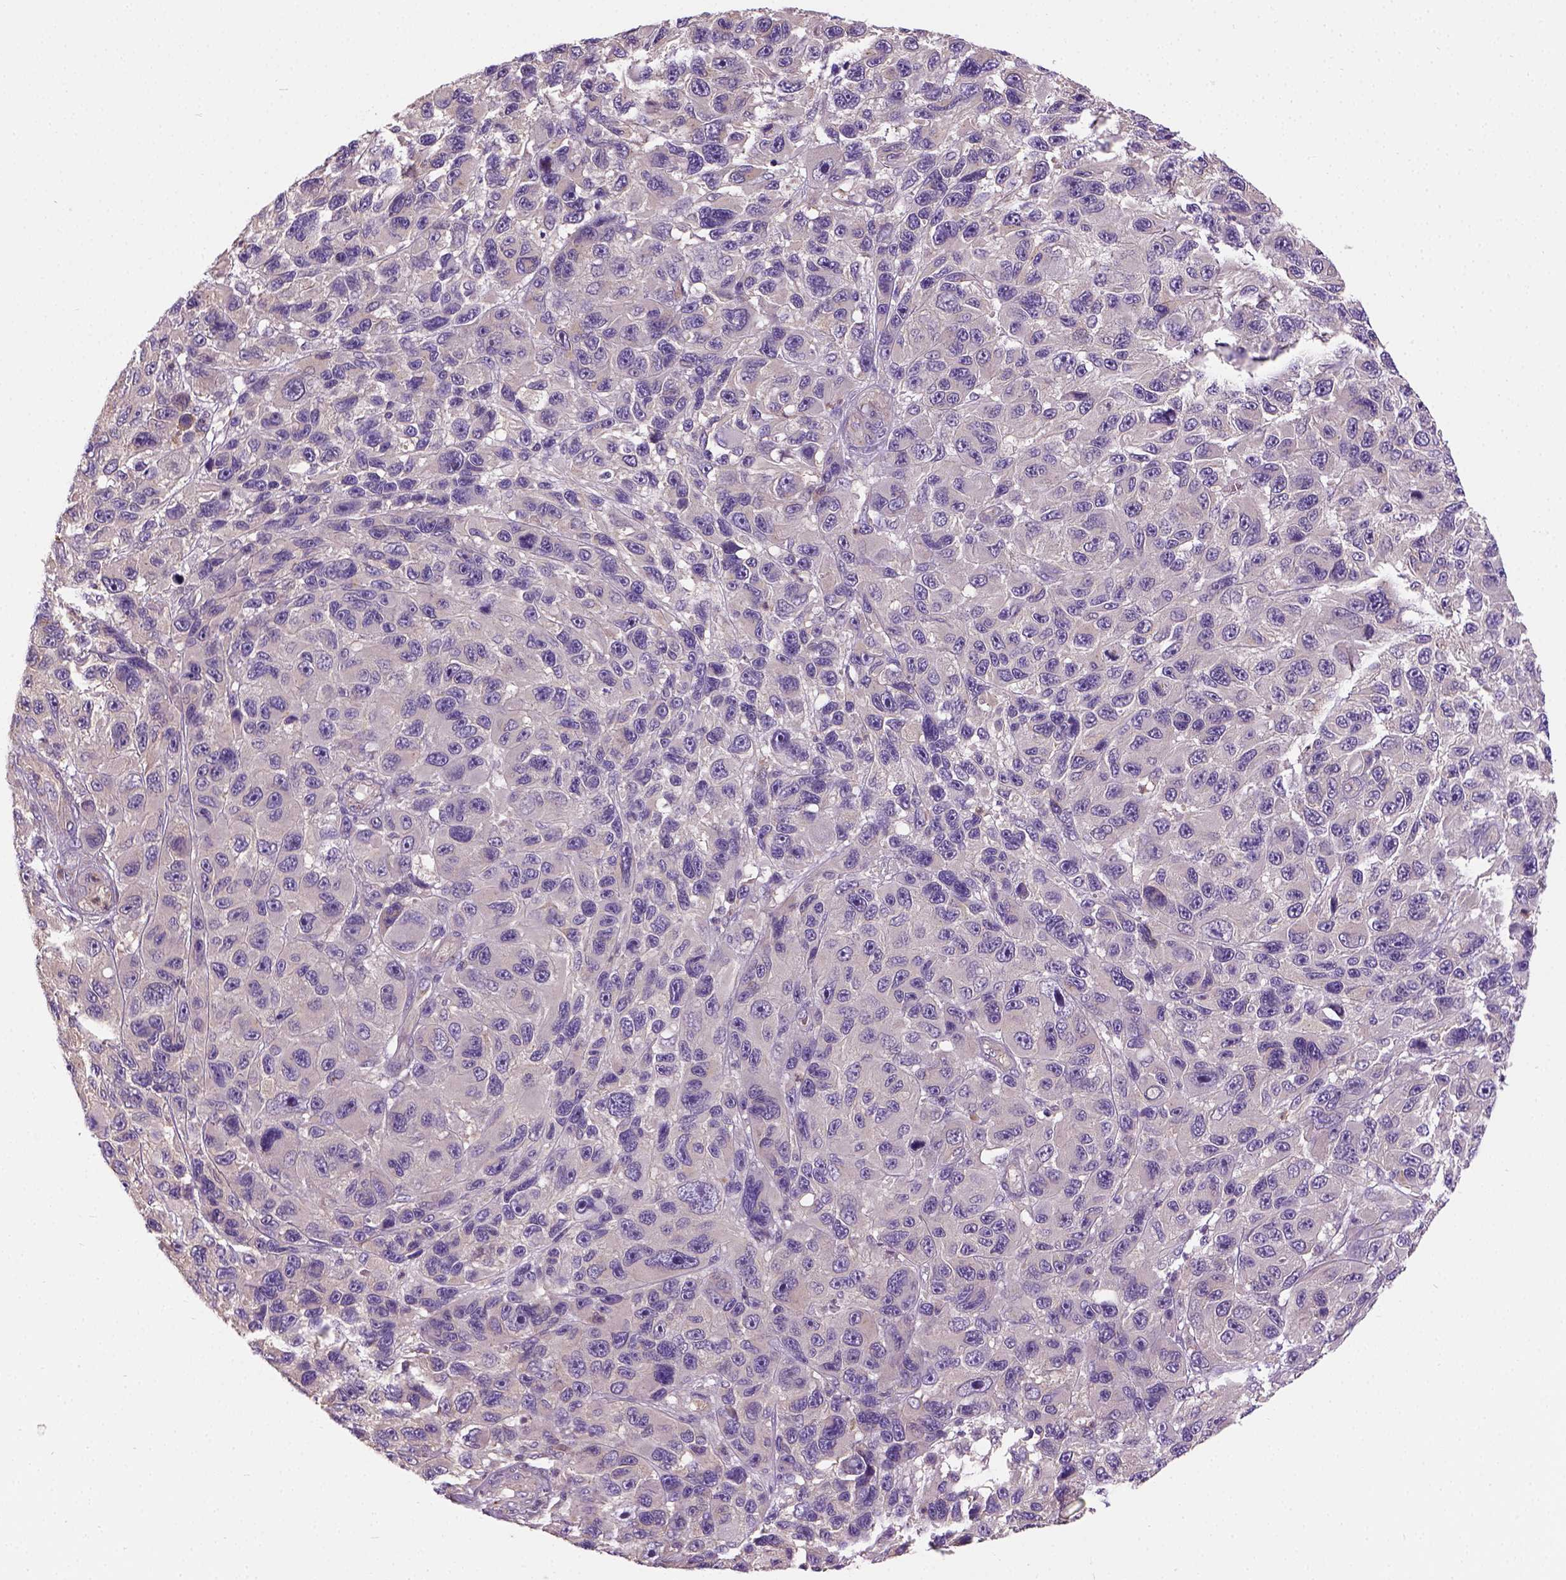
{"staining": {"intensity": "weak", "quantity": "<25%", "location": "cytoplasmic/membranous"}, "tissue": "melanoma", "cell_type": "Tumor cells", "image_type": "cancer", "snomed": [{"axis": "morphology", "description": "Malignant melanoma, NOS"}, {"axis": "topography", "description": "Skin"}], "caption": "There is no significant positivity in tumor cells of melanoma. (DAB (3,3'-diaminobenzidine) immunohistochemistry (IHC) with hematoxylin counter stain).", "gene": "CRACR2A", "patient": {"sex": "male", "age": 53}}